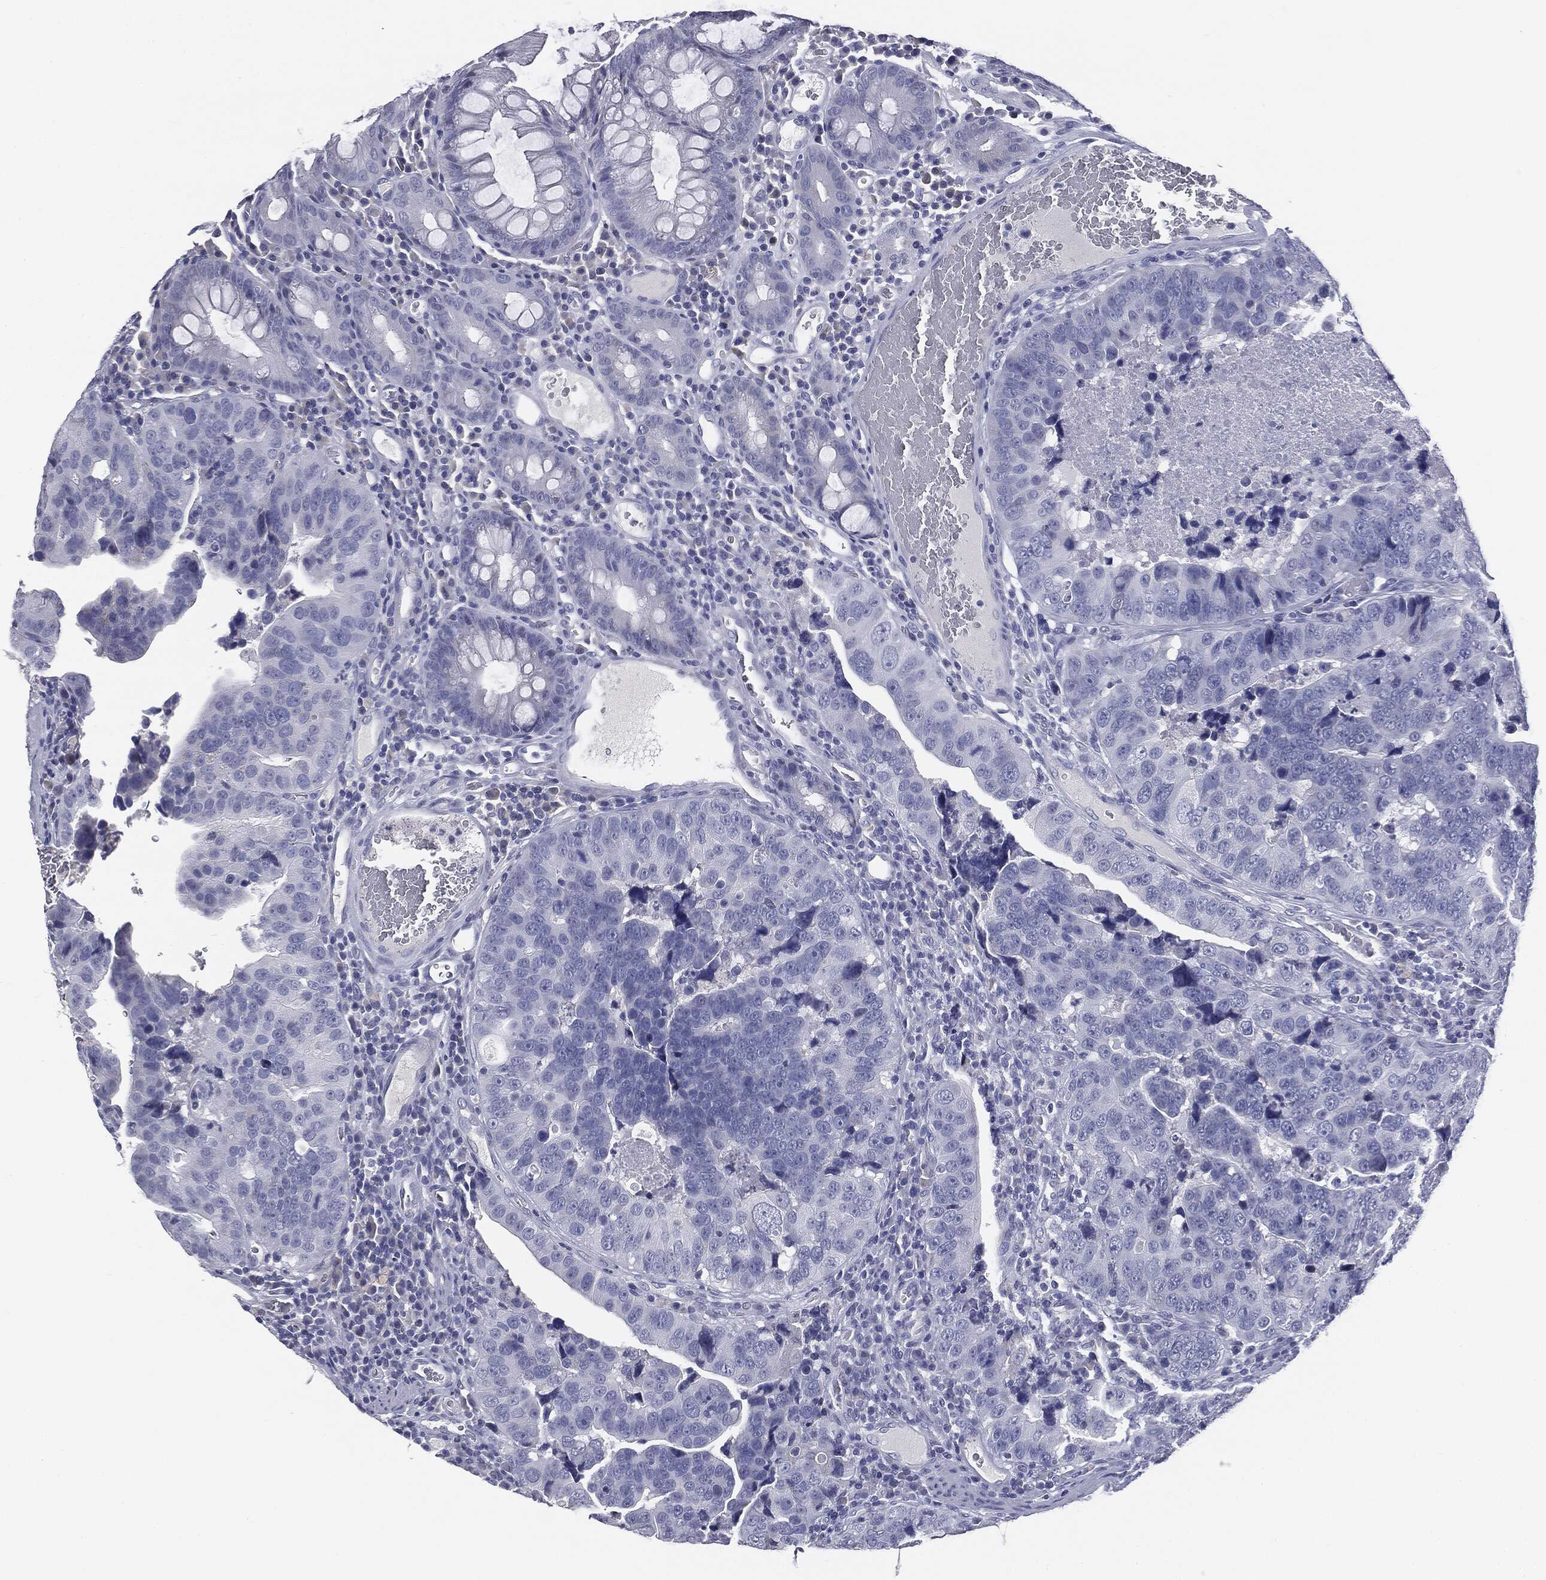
{"staining": {"intensity": "negative", "quantity": "none", "location": "none"}, "tissue": "colorectal cancer", "cell_type": "Tumor cells", "image_type": "cancer", "snomed": [{"axis": "morphology", "description": "Adenocarcinoma, NOS"}, {"axis": "topography", "description": "Colon"}], "caption": "There is no significant staining in tumor cells of colorectal adenocarcinoma.", "gene": "AFP", "patient": {"sex": "female", "age": 72}}